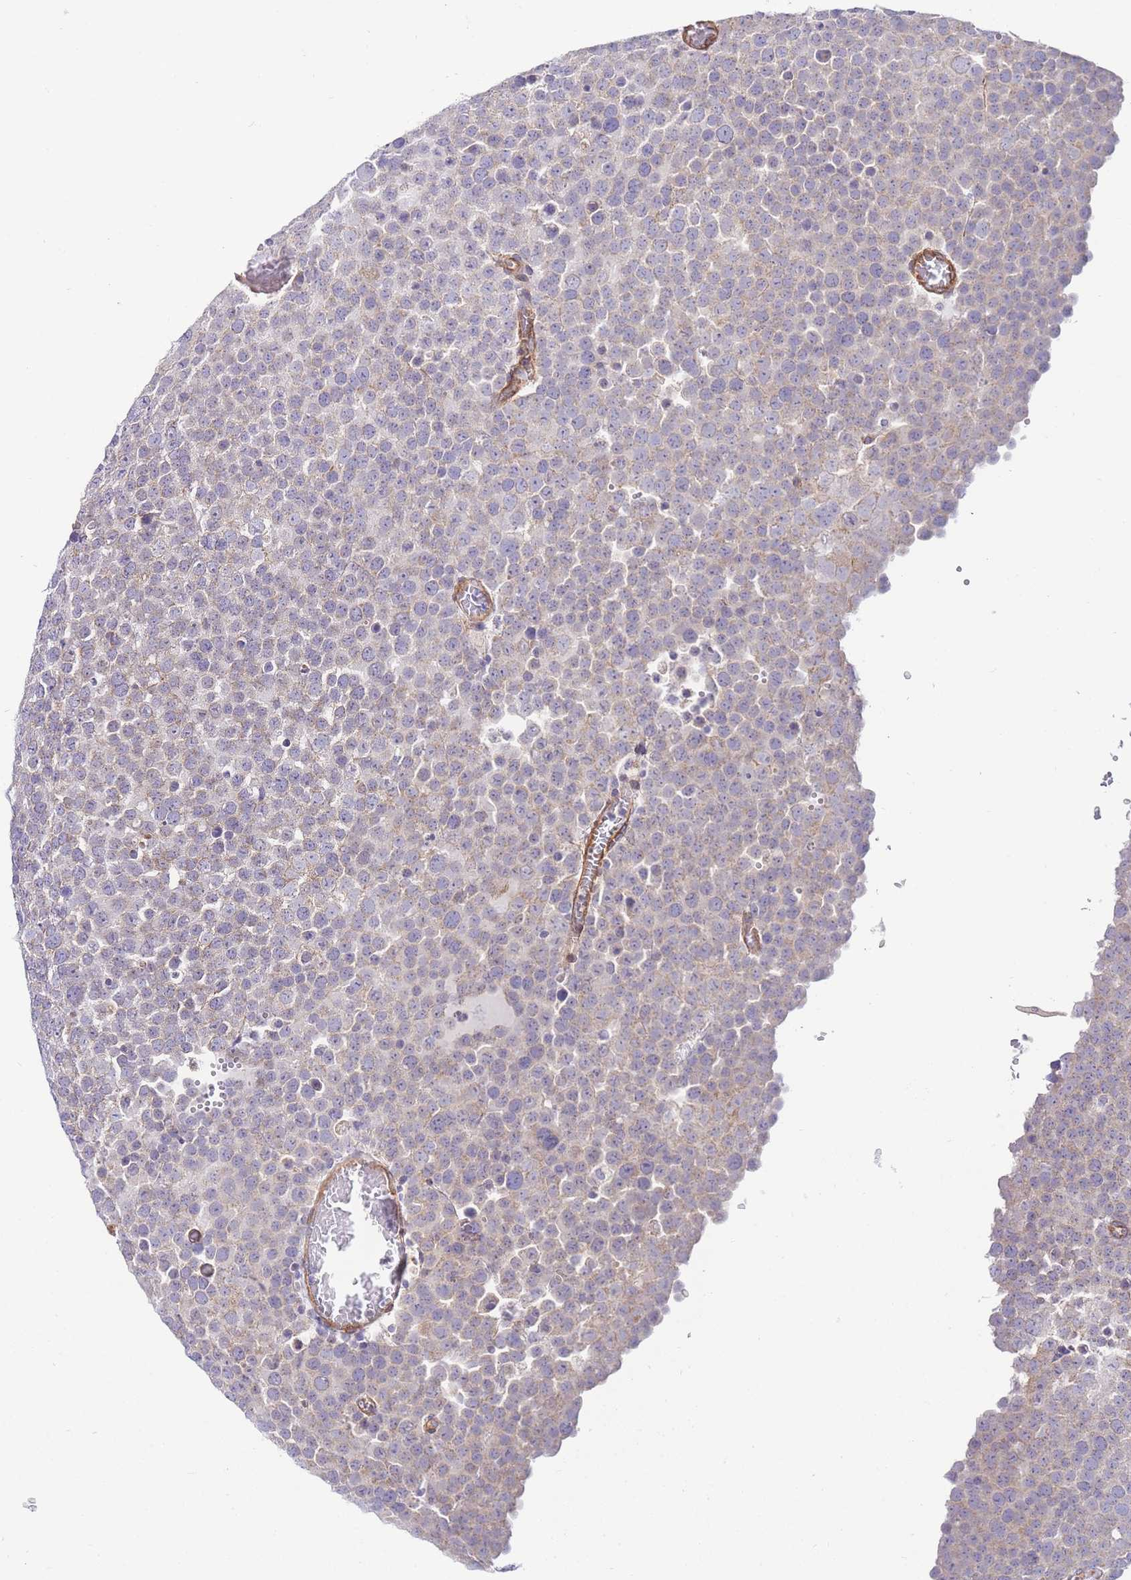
{"staining": {"intensity": "weak", "quantity": "25%-75%", "location": "cytoplasmic/membranous"}, "tissue": "testis cancer", "cell_type": "Tumor cells", "image_type": "cancer", "snomed": [{"axis": "morphology", "description": "Normal tissue, NOS"}, {"axis": "morphology", "description": "Seminoma, NOS"}, {"axis": "topography", "description": "Testis"}], "caption": "This image demonstrates immunohistochemistry (IHC) staining of testis seminoma, with low weak cytoplasmic/membranous positivity in approximately 25%-75% of tumor cells.", "gene": "PDCD7", "patient": {"sex": "male", "age": 71}}